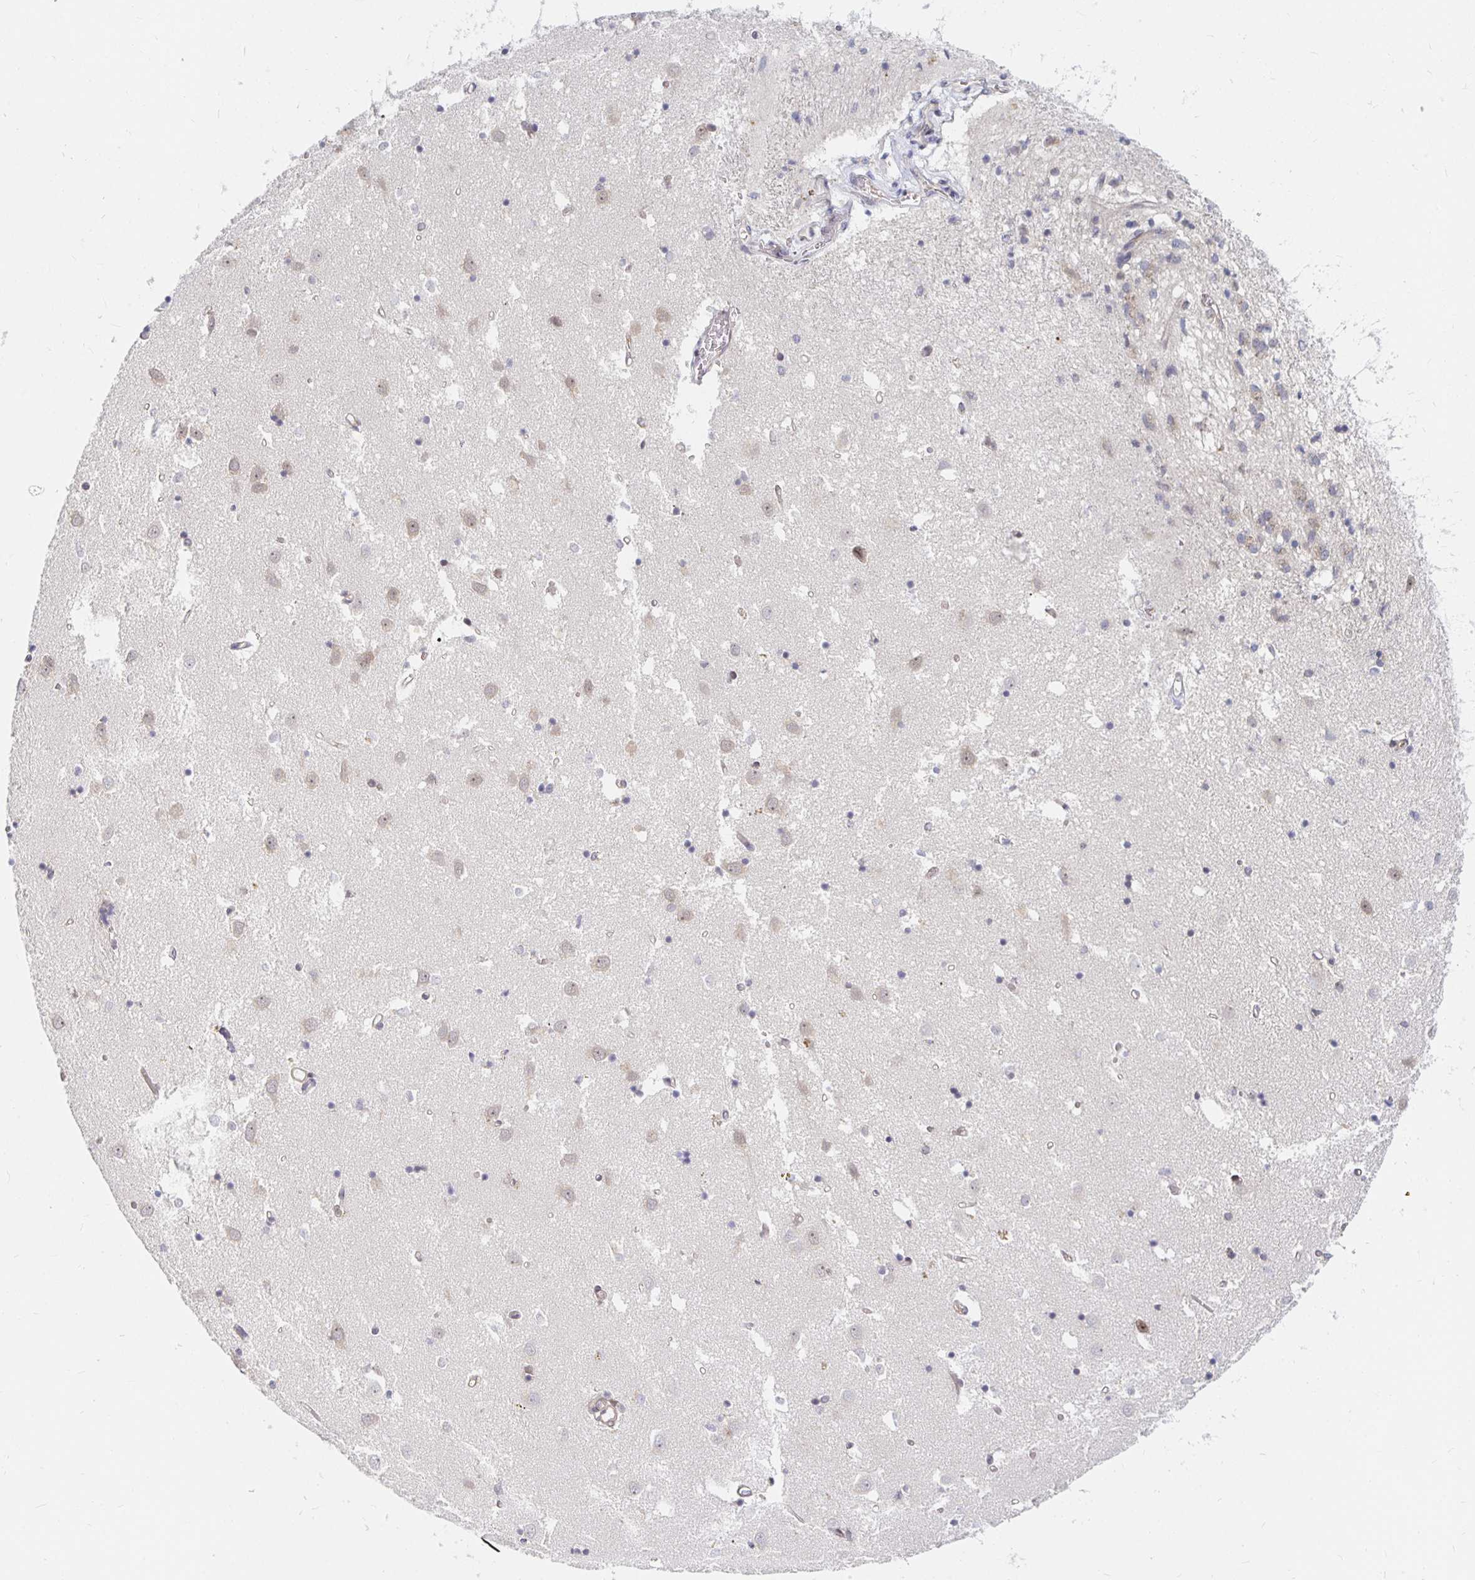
{"staining": {"intensity": "negative", "quantity": "none", "location": "none"}, "tissue": "caudate", "cell_type": "Glial cells", "image_type": "normal", "snomed": [{"axis": "morphology", "description": "Normal tissue, NOS"}, {"axis": "topography", "description": "Lateral ventricle wall"}], "caption": "Histopathology image shows no significant protein expression in glial cells of normal caudate. (DAB immunohistochemistry (IHC) with hematoxylin counter stain).", "gene": "PDAP1", "patient": {"sex": "male", "age": 70}}